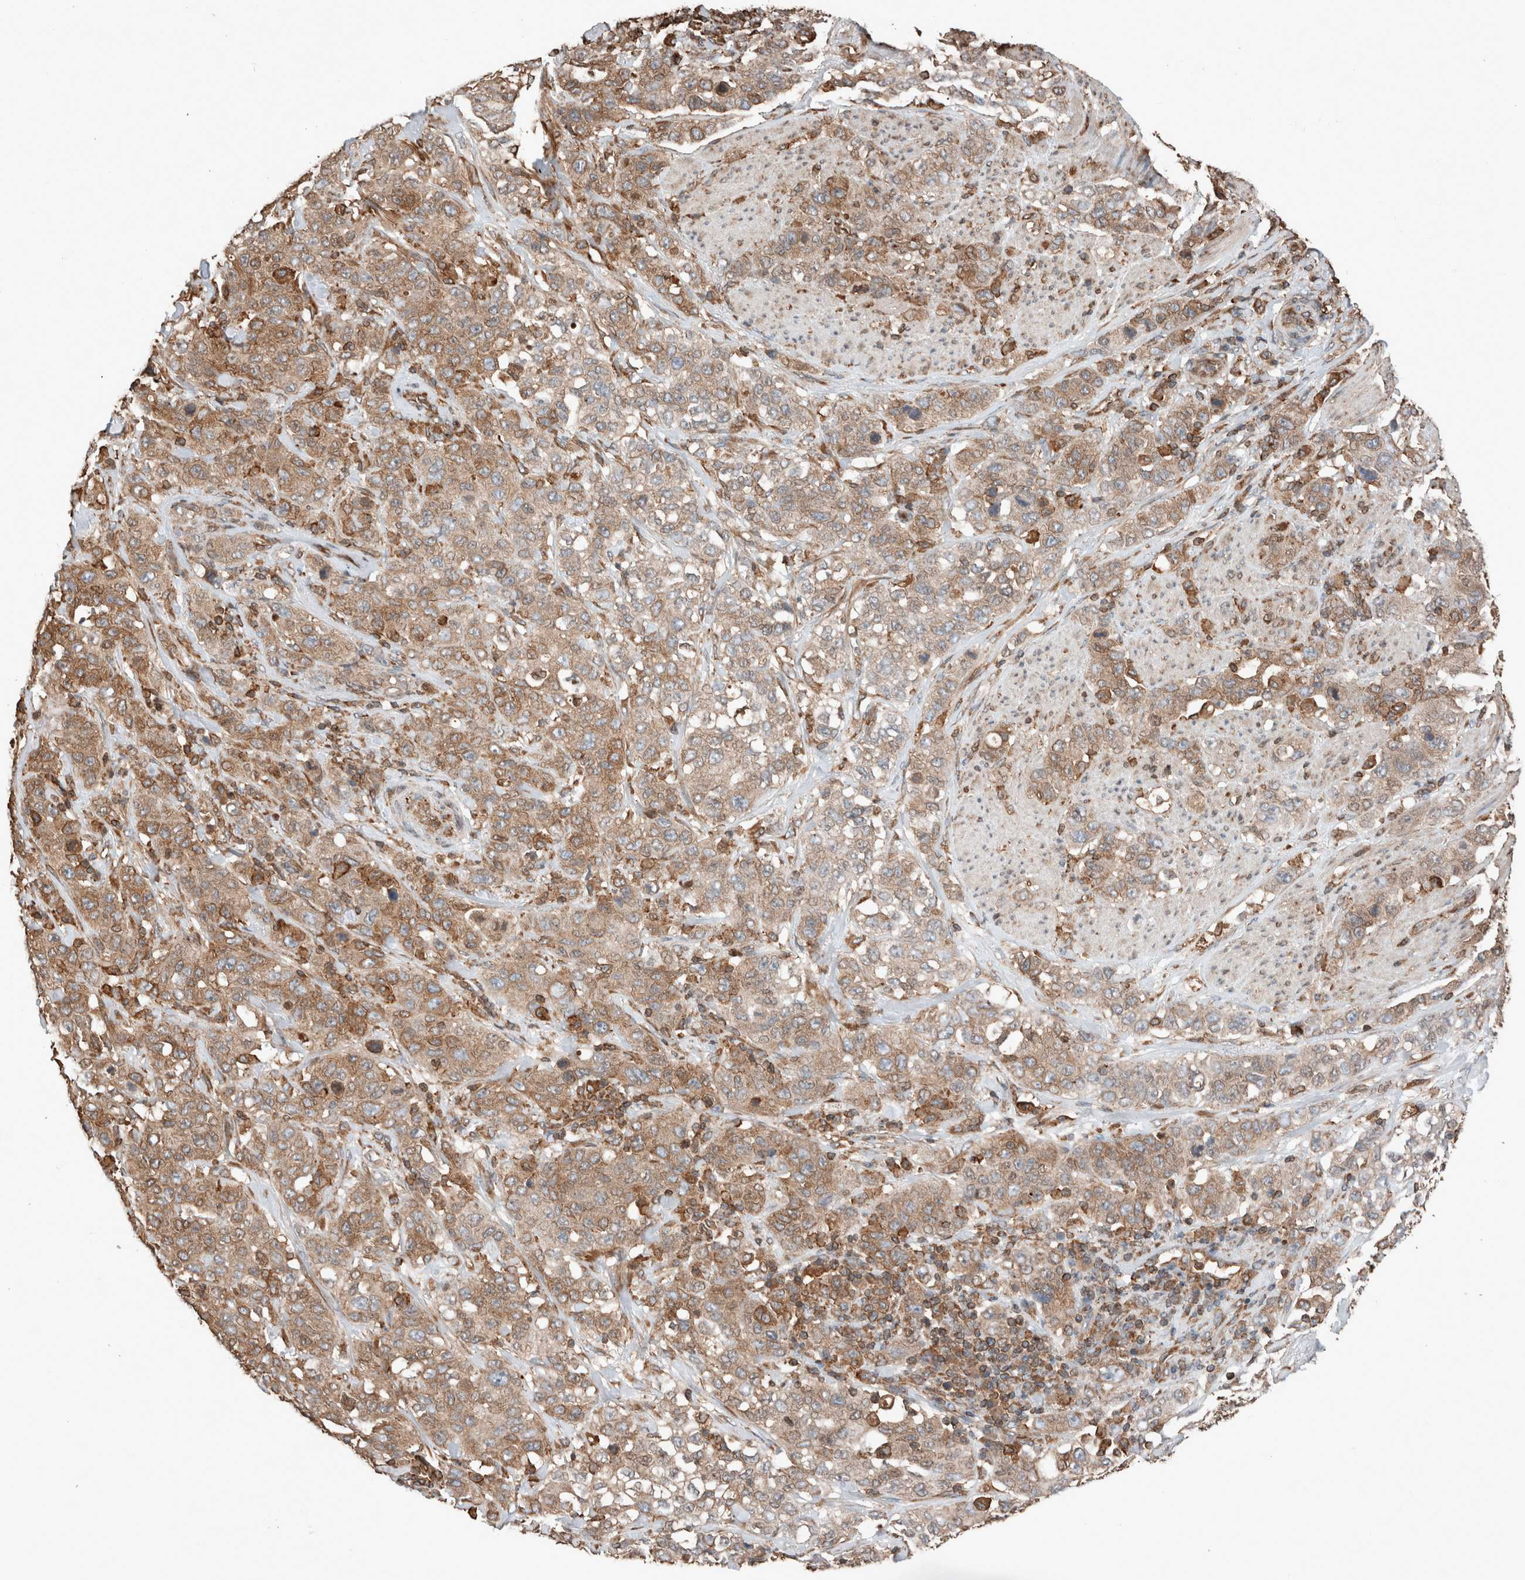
{"staining": {"intensity": "weak", "quantity": ">75%", "location": "cytoplasmic/membranous"}, "tissue": "stomach cancer", "cell_type": "Tumor cells", "image_type": "cancer", "snomed": [{"axis": "morphology", "description": "Adenocarcinoma, NOS"}, {"axis": "topography", "description": "Stomach"}], "caption": "Immunohistochemistry (IHC) staining of adenocarcinoma (stomach), which reveals low levels of weak cytoplasmic/membranous positivity in about >75% of tumor cells indicating weak cytoplasmic/membranous protein staining. The staining was performed using DAB (3,3'-diaminobenzidine) (brown) for protein detection and nuclei were counterstained in hematoxylin (blue).", "gene": "ERAP2", "patient": {"sex": "male", "age": 48}}